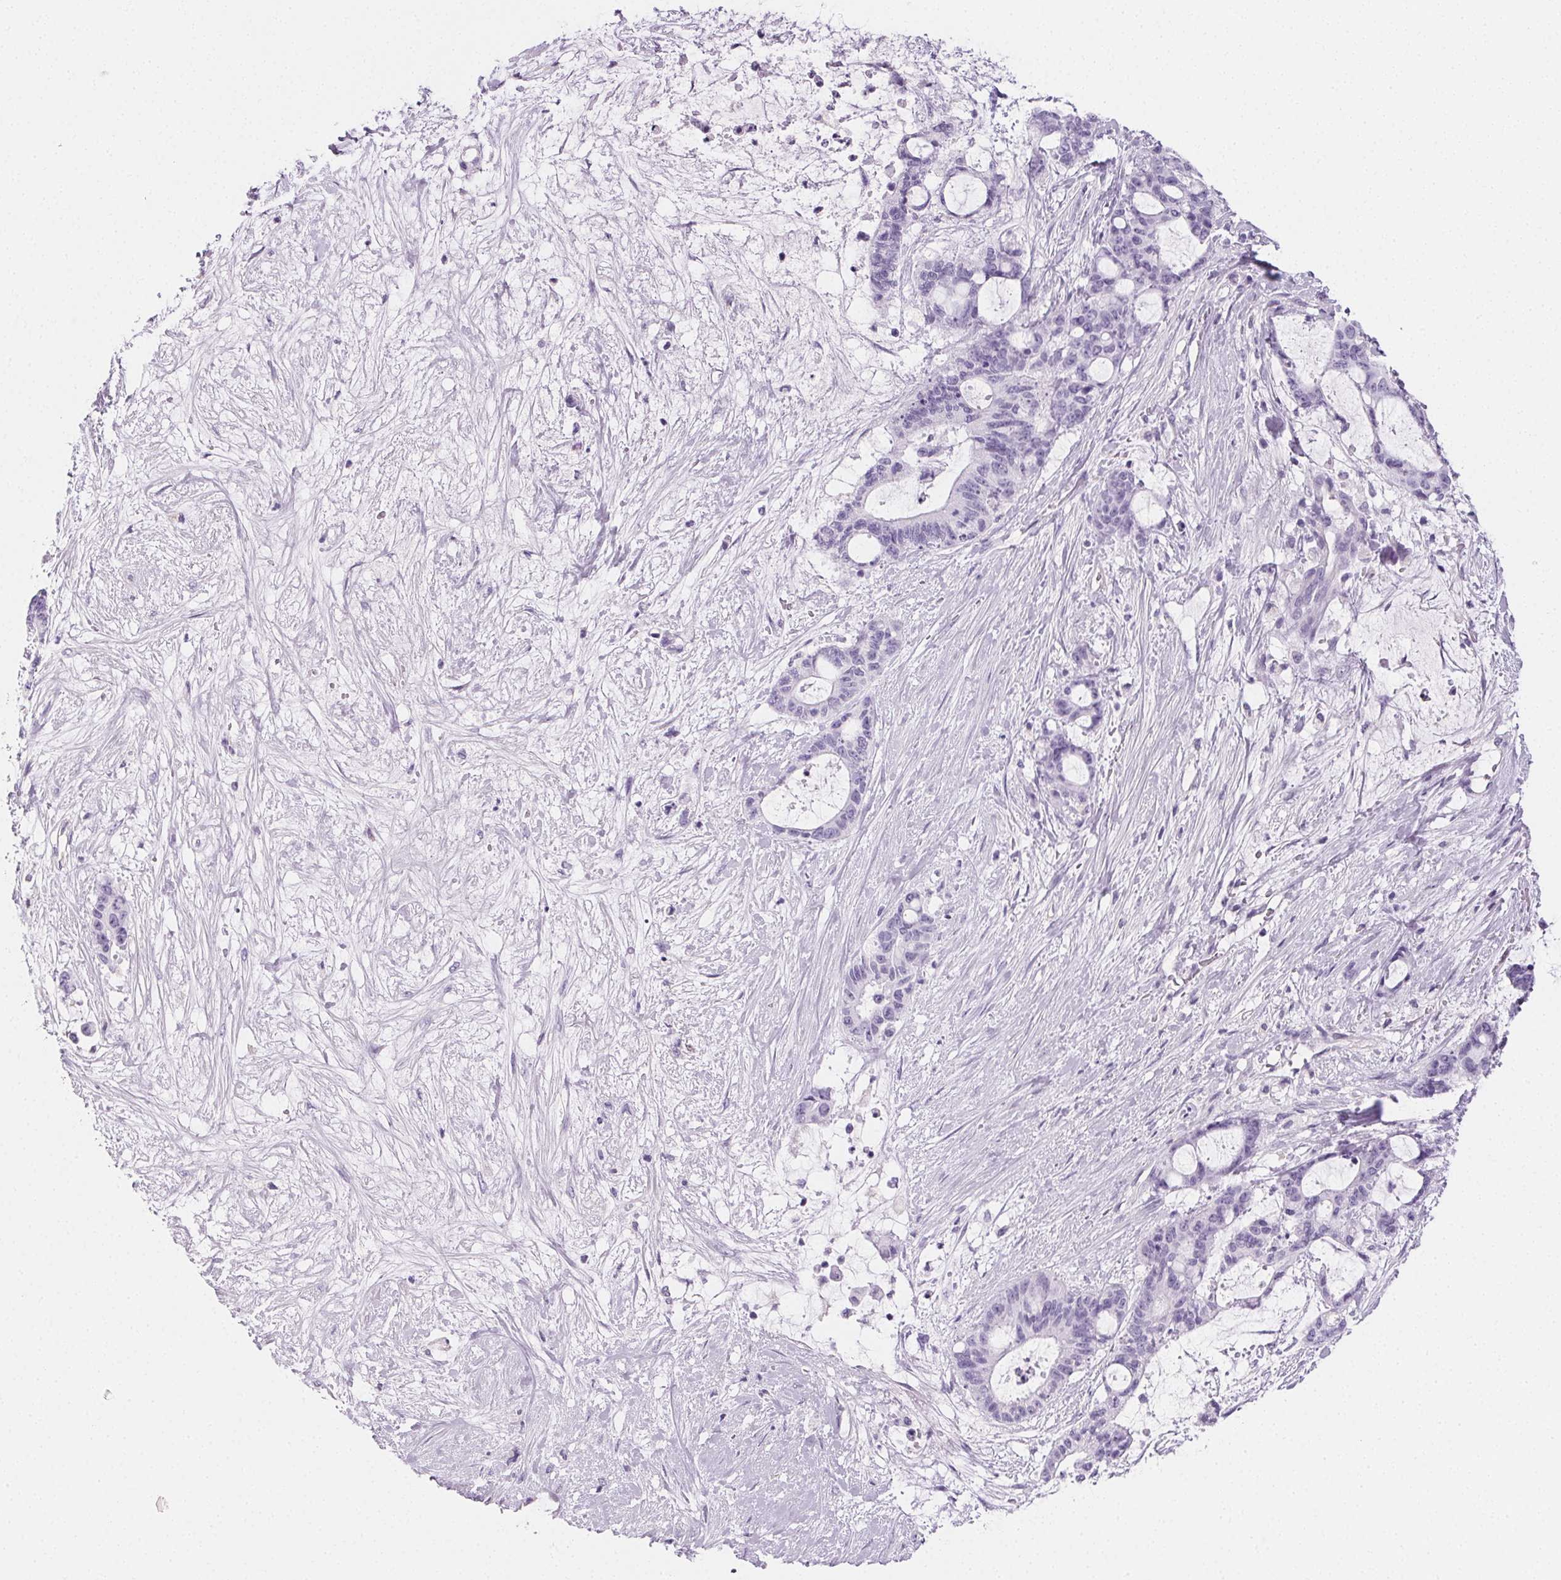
{"staining": {"intensity": "negative", "quantity": "none", "location": "none"}, "tissue": "liver cancer", "cell_type": "Tumor cells", "image_type": "cancer", "snomed": [{"axis": "morphology", "description": "Normal tissue, NOS"}, {"axis": "morphology", "description": "Cholangiocarcinoma"}, {"axis": "topography", "description": "Liver"}, {"axis": "topography", "description": "Peripheral nerve tissue"}], "caption": "A histopathology image of human liver cholangiocarcinoma is negative for staining in tumor cells.", "gene": "PRSS3", "patient": {"sex": "female", "age": 73}}